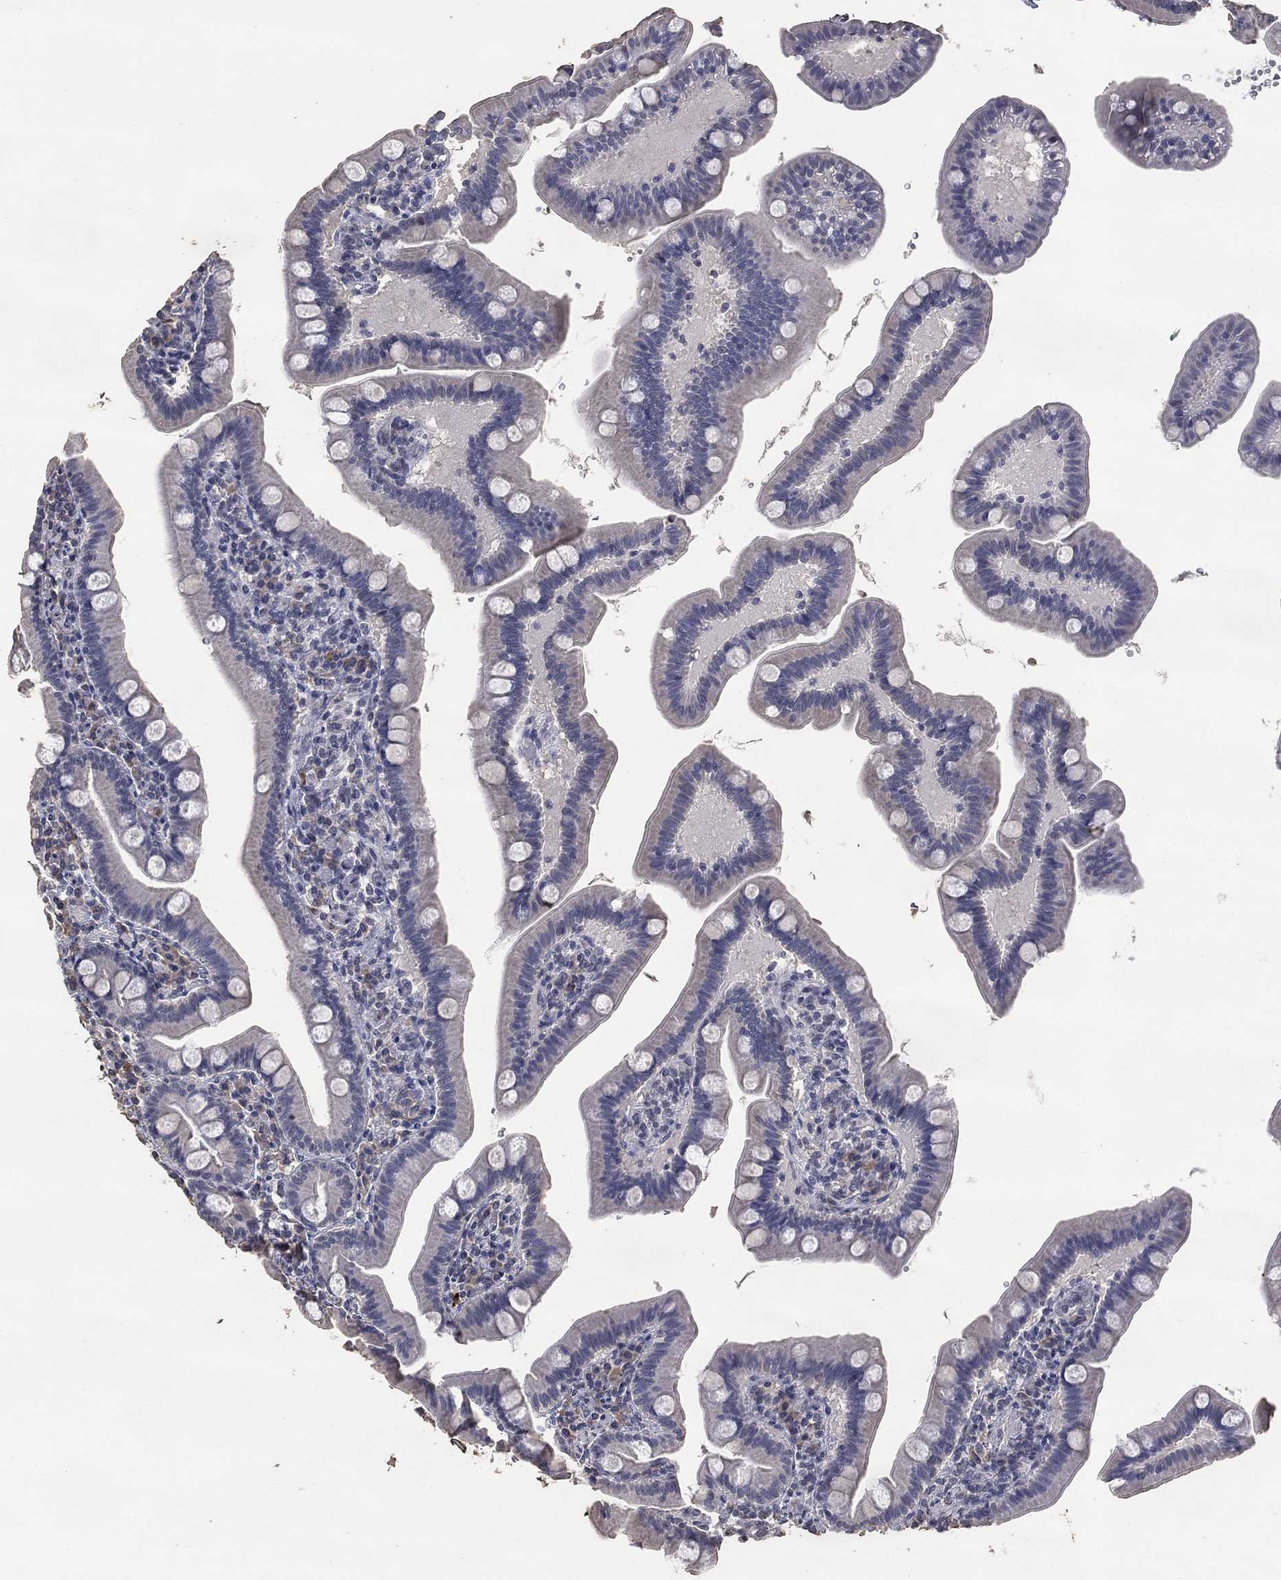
{"staining": {"intensity": "negative", "quantity": "none", "location": "none"}, "tissue": "small intestine", "cell_type": "Glandular cells", "image_type": "normal", "snomed": [{"axis": "morphology", "description": "Normal tissue, NOS"}, {"axis": "topography", "description": "Small intestine"}], "caption": "IHC histopathology image of unremarkable small intestine: small intestine stained with DAB exhibits no significant protein positivity in glandular cells.", "gene": "DSG1", "patient": {"sex": "male", "age": 66}}